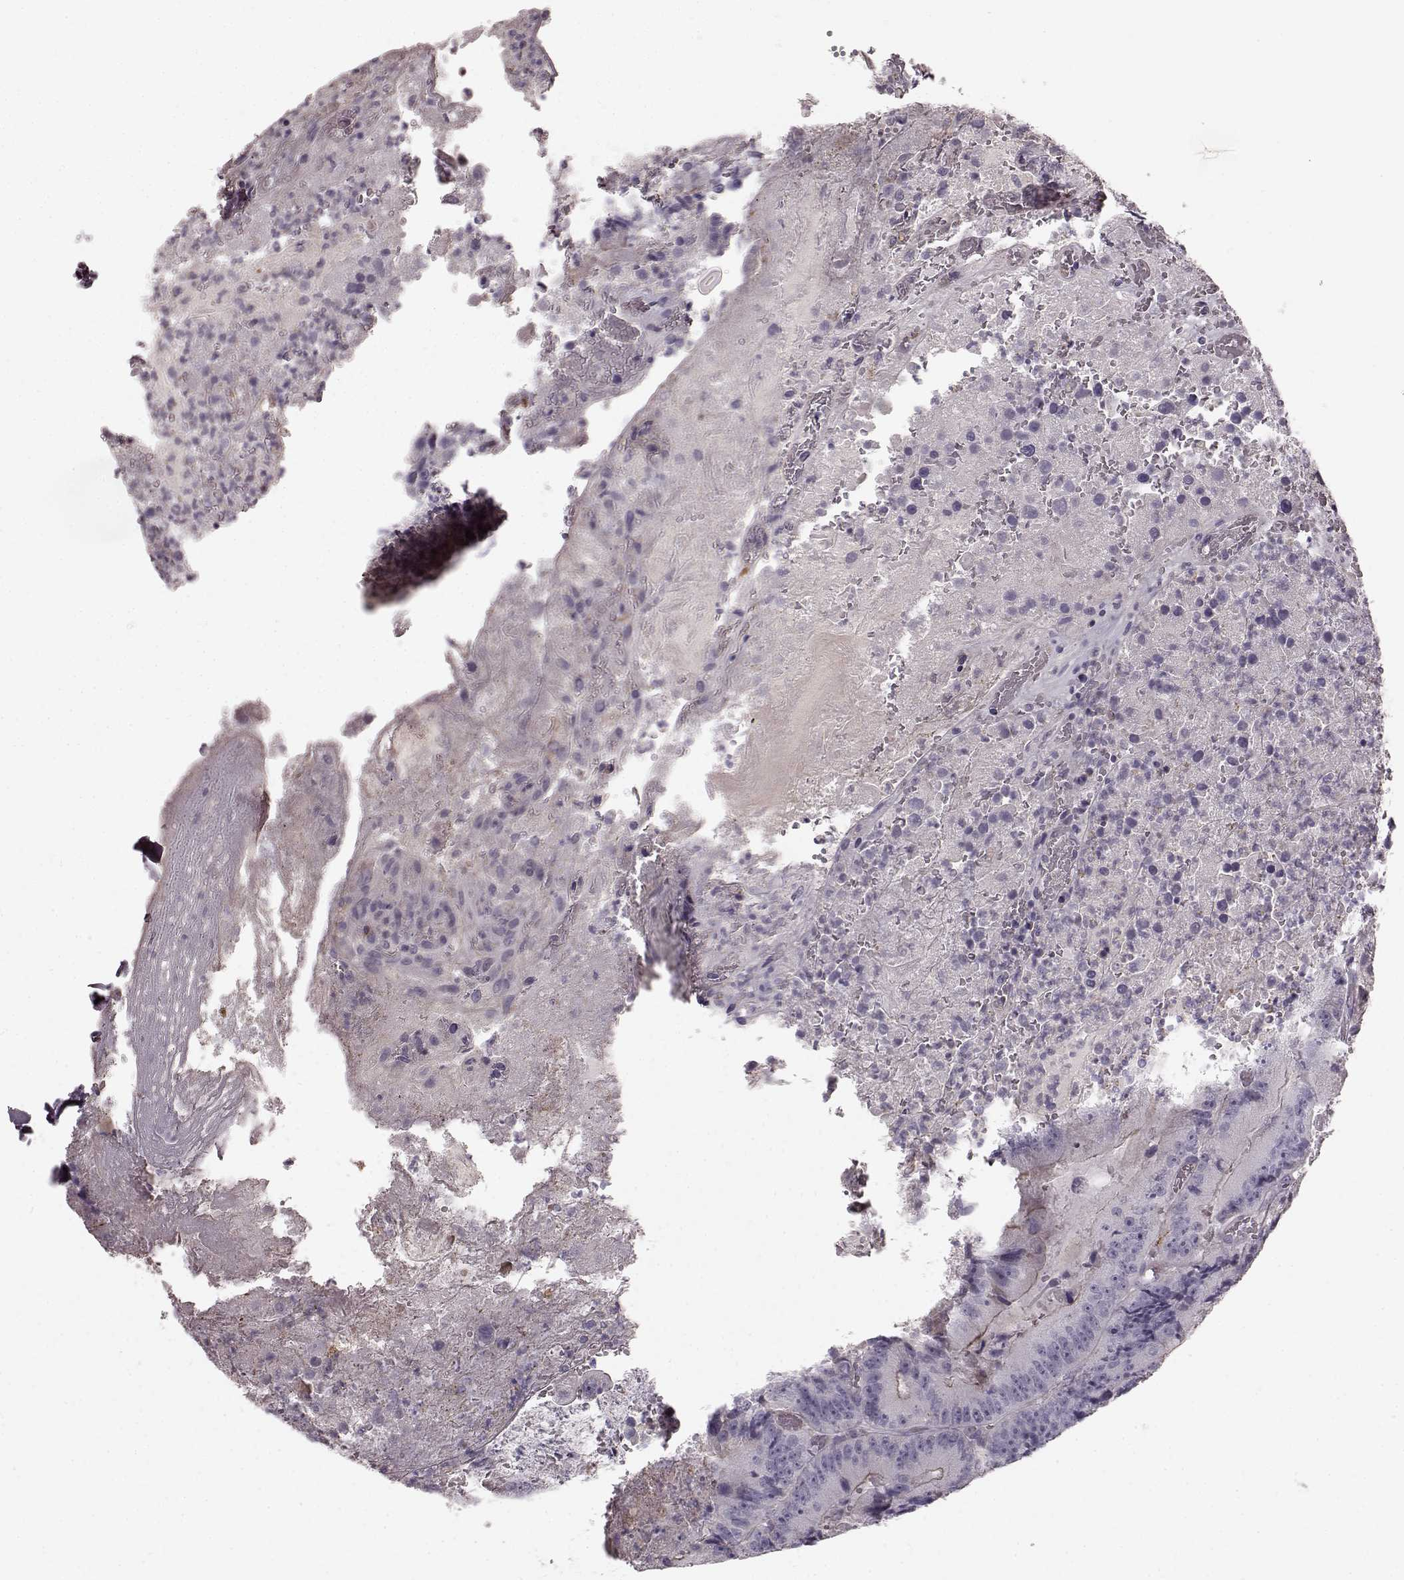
{"staining": {"intensity": "negative", "quantity": "none", "location": "none"}, "tissue": "colorectal cancer", "cell_type": "Tumor cells", "image_type": "cancer", "snomed": [{"axis": "morphology", "description": "Adenocarcinoma, NOS"}, {"axis": "topography", "description": "Colon"}], "caption": "This is an immunohistochemistry image of colorectal adenocarcinoma. There is no staining in tumor cells.", "gene": "PDCD1", "patient": {"sex": "female", "age": 86}}